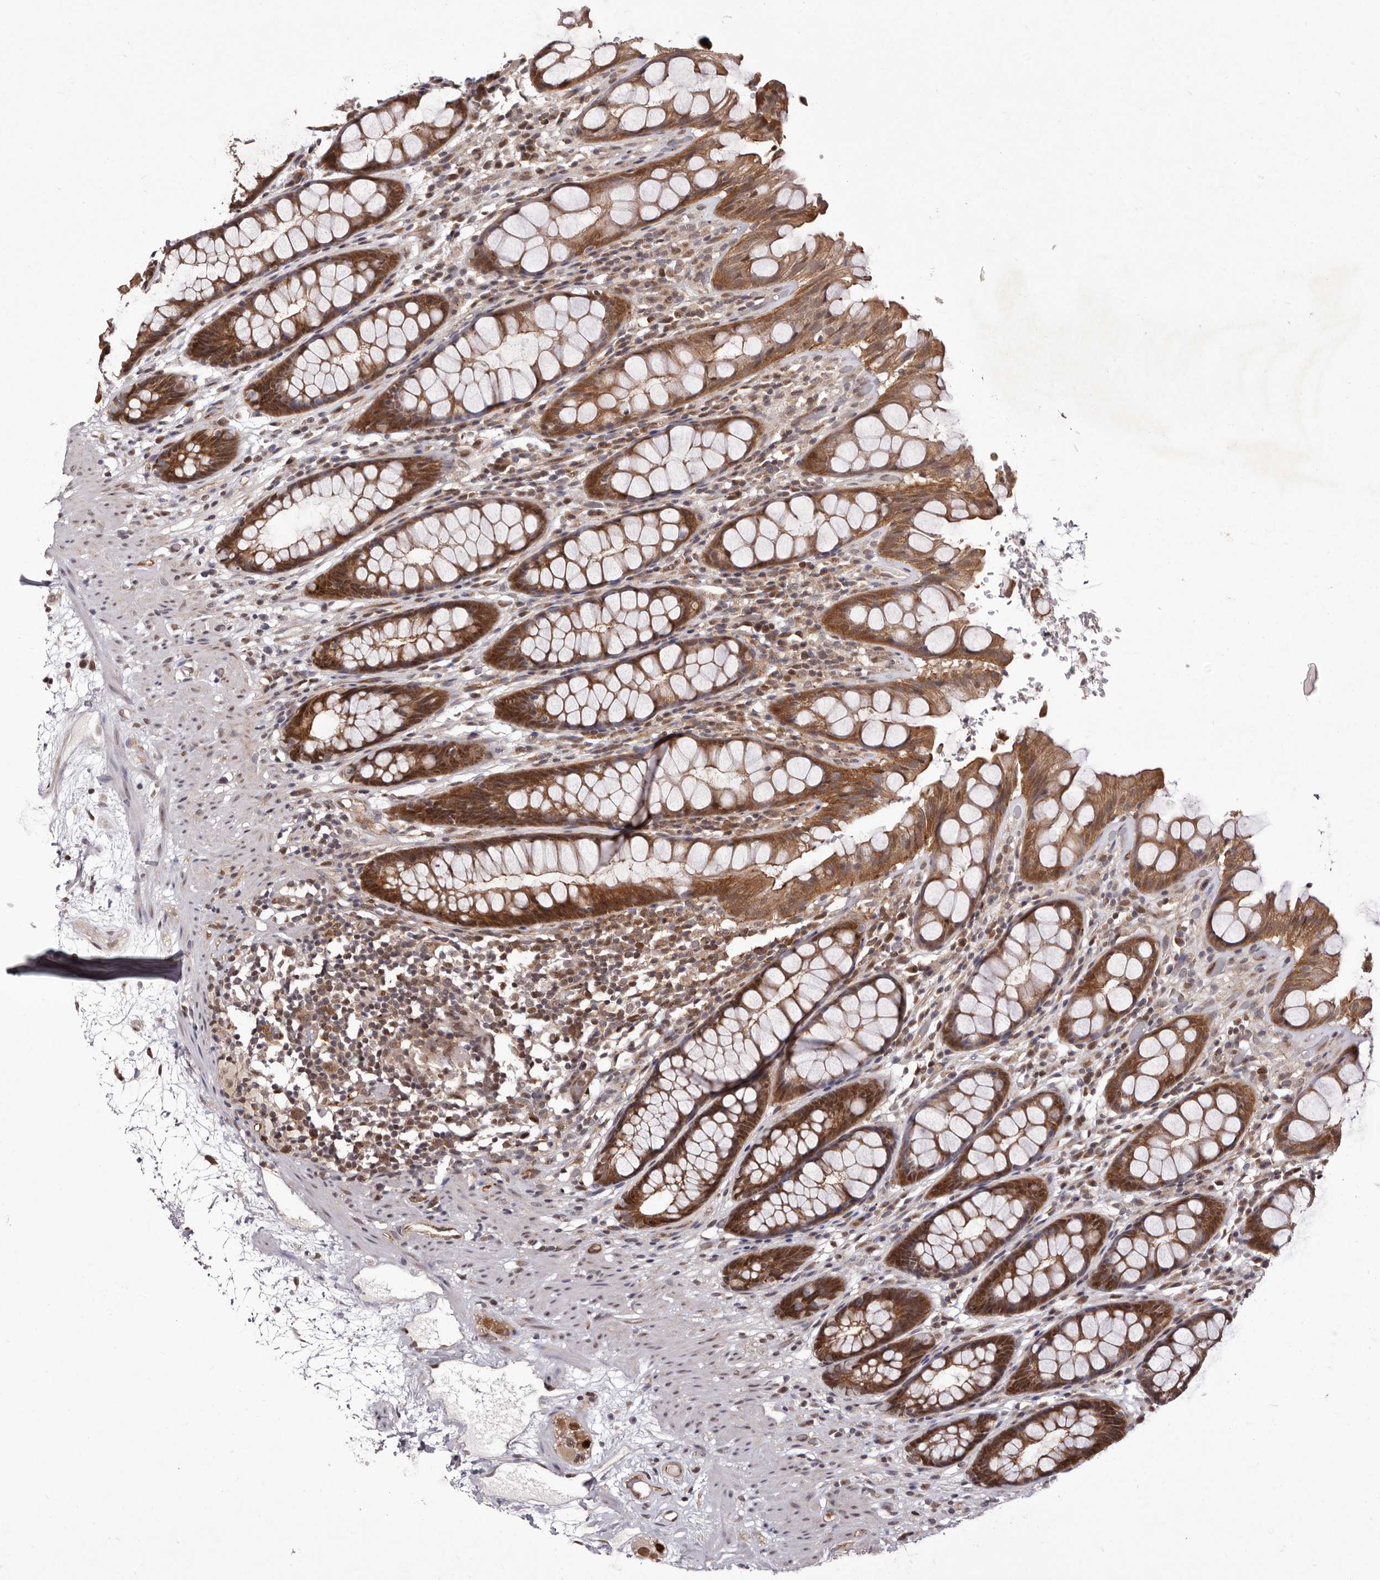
{"staining": {"intensity": "strong", "quantity": ">75%", "location": "cytoplasmic/membranous"}, "tissue": "rectum", "cell_type": "Glandular cells", "image_type": "normal", "snomed": [{"axis": "morphology", "description": "Normal tissue, NOS"}, {"axis": "topography", "description": "Rectum"}], "caption": "IHC (DAB) staining of normal human rectum shows strong cytoplasmic/membranous protein positivity in about >75% of glandular cells.", "gene": "GLRX3", "patient": {"sex": "male", "age": 64}}